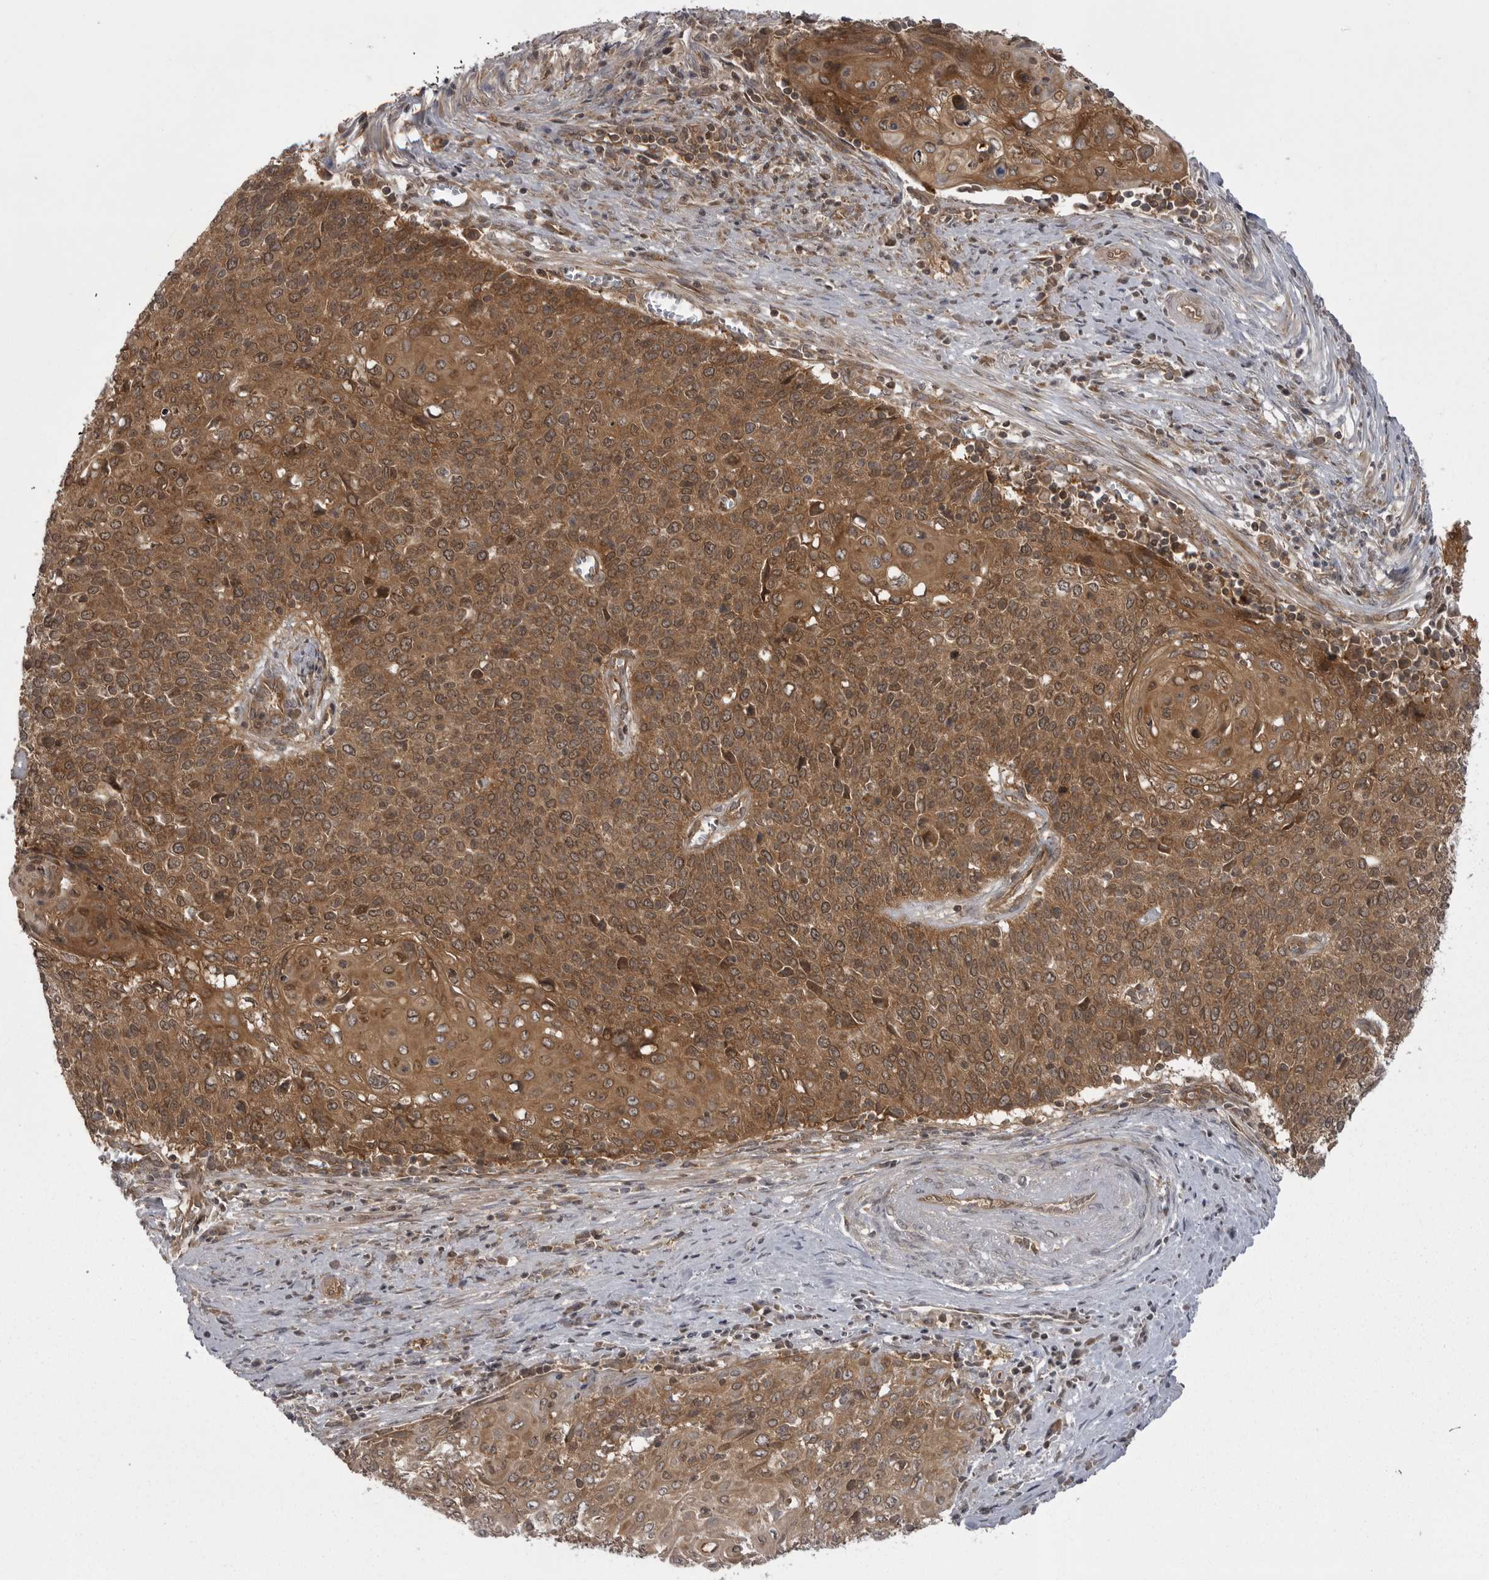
{"staining": {"intensity": "moderate", "quantity": ">75%", "location": "cytoplasmic/membranous"}, "tissue": "cervical cancer", "cell_type": "Tumor cells", "image_type": "cancer", "snomed": [{"axis": "morphology", "description": "Squamous cell carcinoma, NOS"}, {"axis": "topography", "description": "Cervix"}], "caption": "Brown immunohistochemical staining in human cervical squamous cell carcinoma exhibits moderate cytoplasmic/membranous positivity in about >75% of tumor cells. (DAB IHC, brown staining for protein, blue staining for nuclei).", "gene": "STK24", "patient": {"sex": "female", "age": 39}}